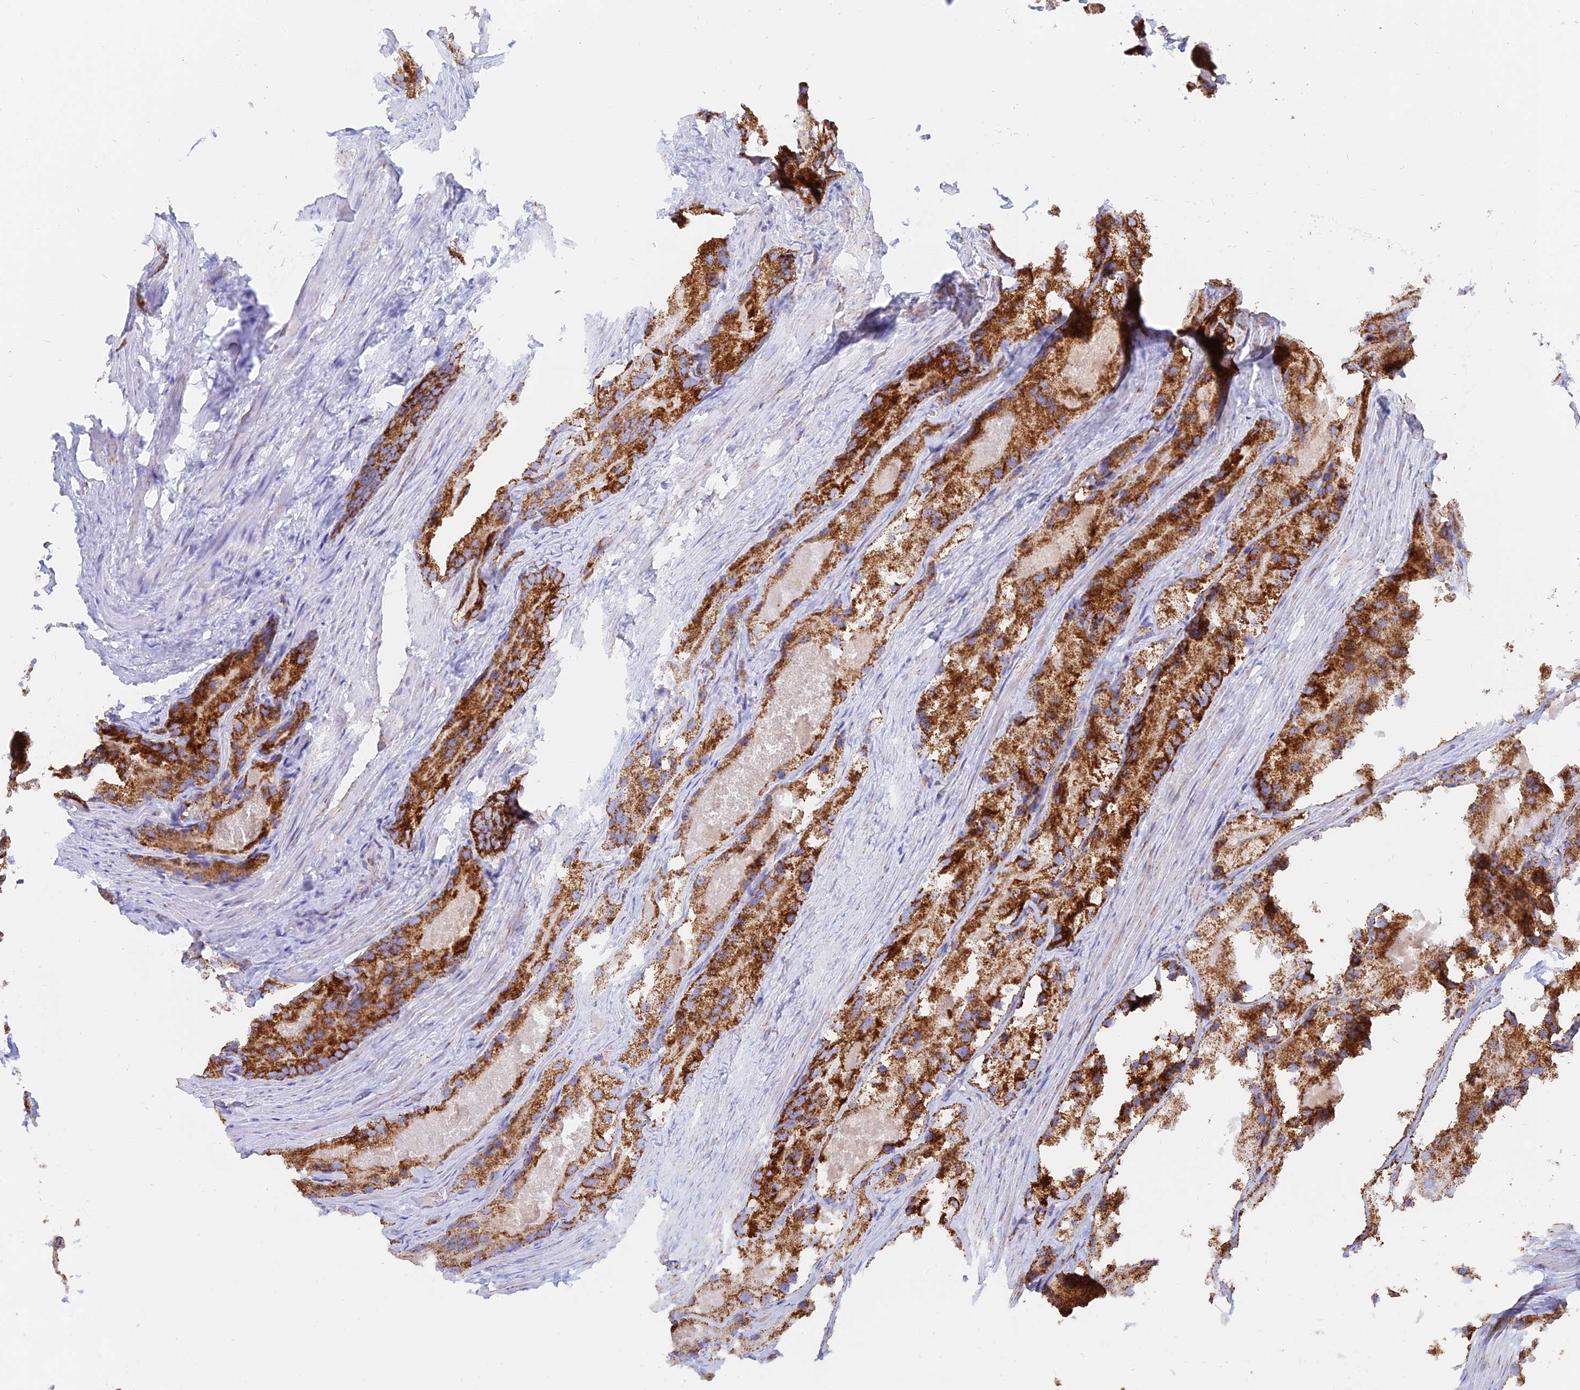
{"staining": {"intensity": "strong", "quantity": ">75%", "location": "cytoplasmic/membranous"}, "tissue": "prostate cancer", "cell_type": "Tumor cells", "image_type": "cancer", "snomed": [{"axis": "morphology", "description": "Adenocarcinoma, Low grade"}, {"axis": "topography", "description": "Prostate"}], "caption": "Approximately >75% of tumor cells in human prostate cancer reveal strong cytoplasmic/membranous protein expression as visualized by brown immunohistochemical staining.", "gene": "NDUFB6", "patient": {"sex": "male", "age": 69}}